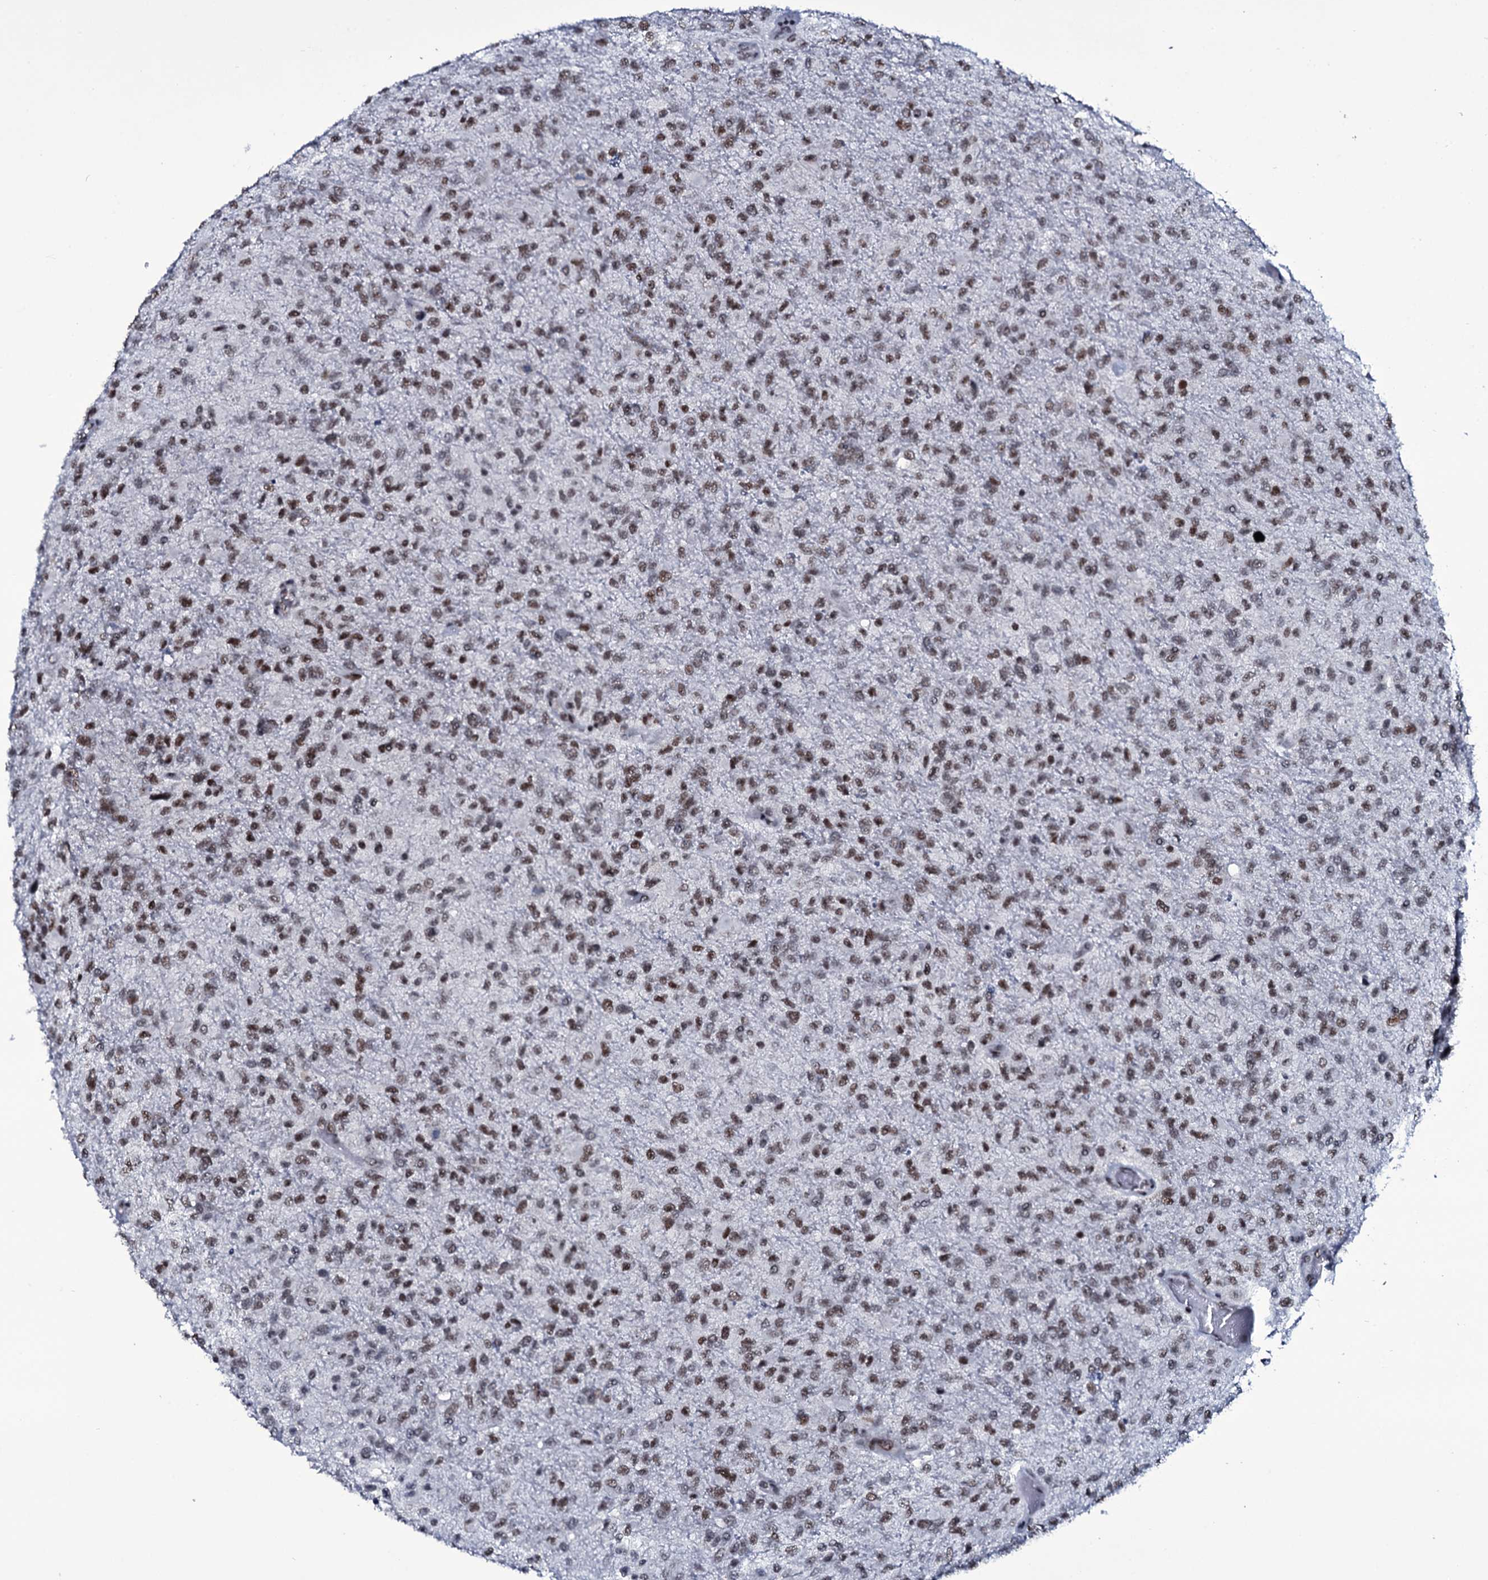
{"staining": {"intensity": "moderate", "quantity": "25%-75%", "location": "nuclear"}, "tissue": "glioma", "cell_type": "Tumor cells", "image_type": "cancer", "snomed": [{"axis": "morphology", "description": "Glioma, malignant, High grade"}, {"axis": "topography", "description": "Brain"}], "caption": "Moderate nuclear protein positivity is seen in about 25%-75% of tumor cells in glioma.", "gene": "ZMIZ2", "patient": {"sex": "female", "age": 74}}